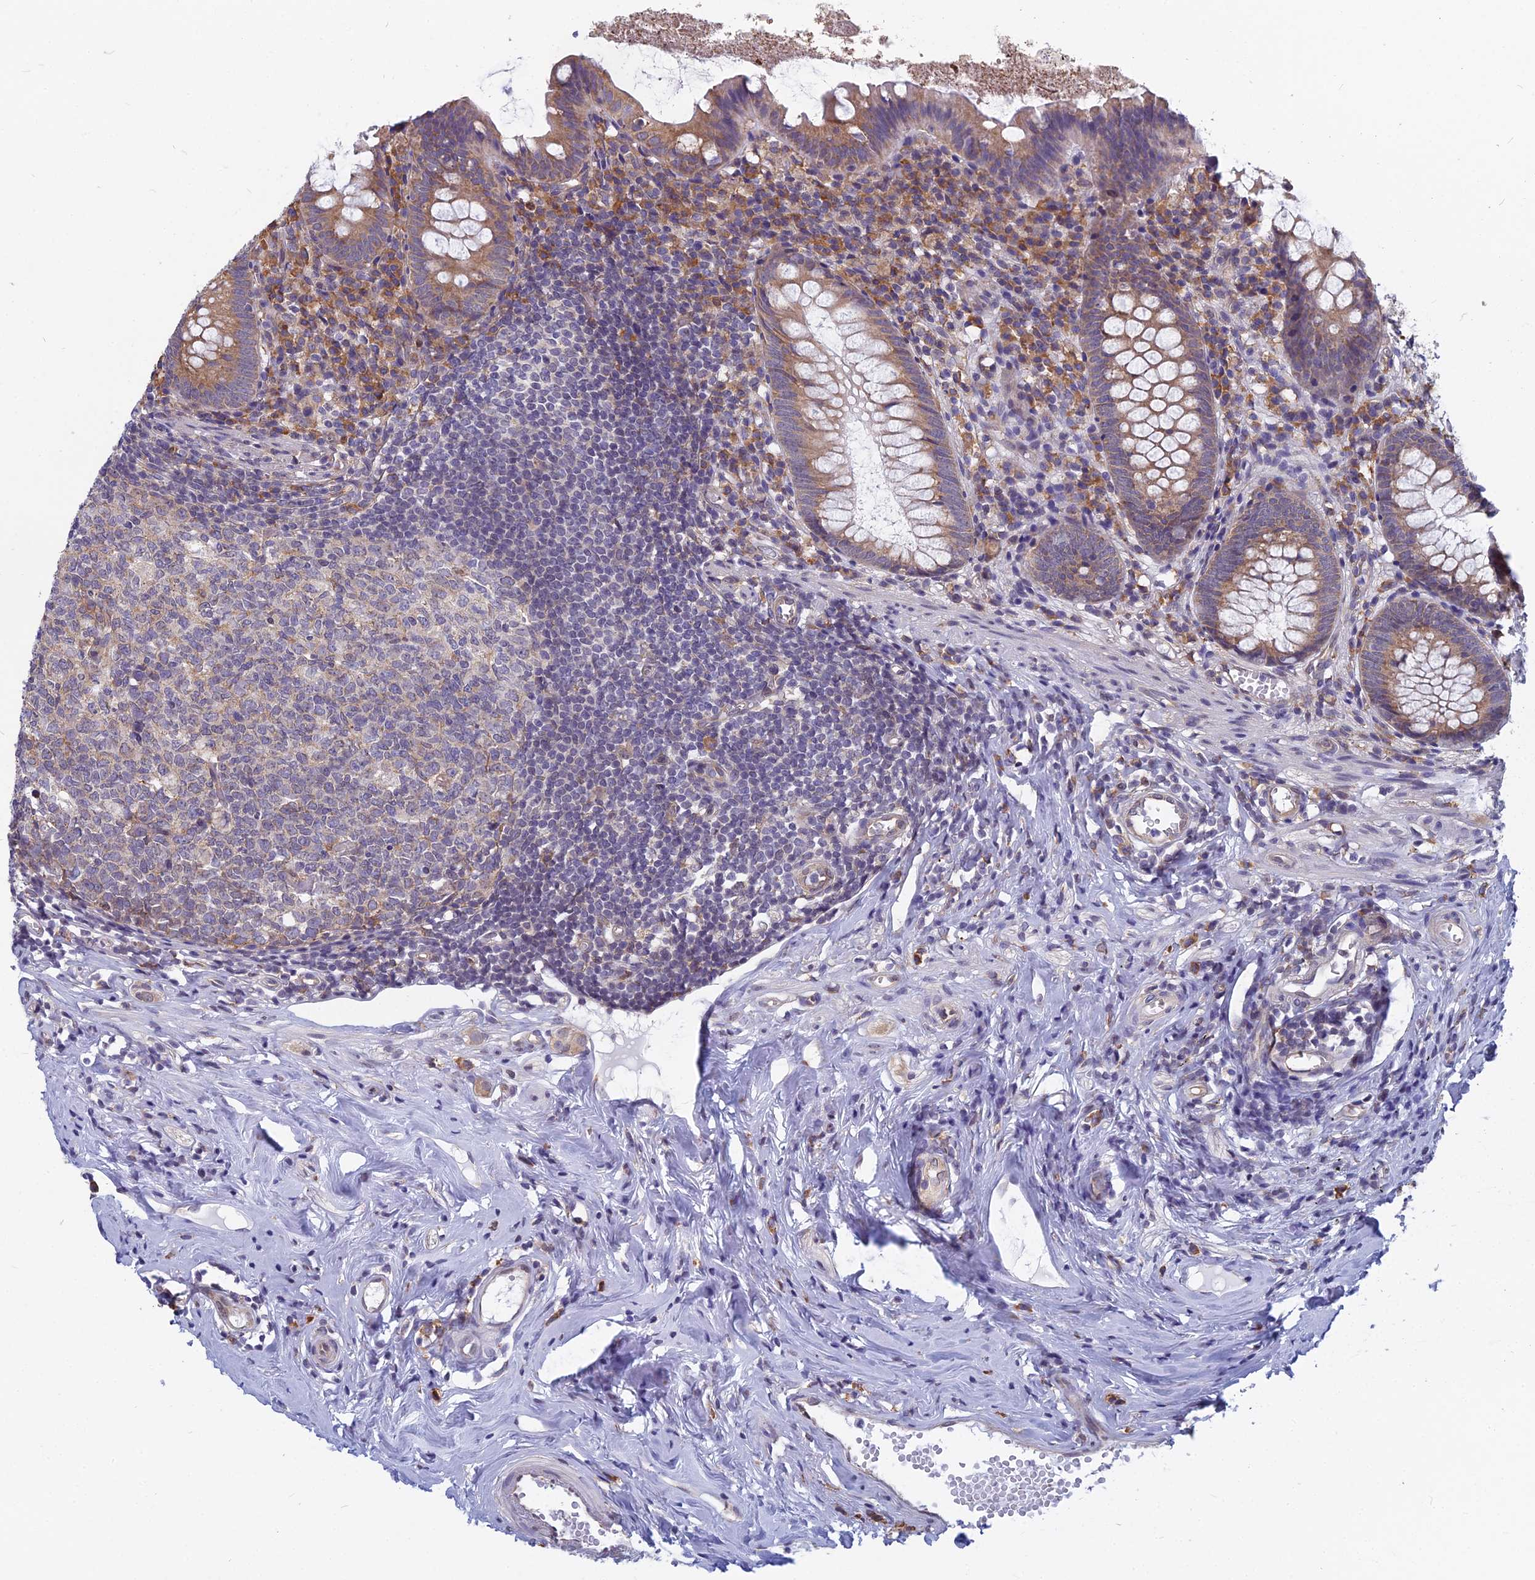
{"staining": {"intensity": "moderate", "quantity": ">75%", "location": "cytoplasmic/membranous"}, "tissue": "appendix", "cell_type": "Glandular cells", "image_type": "normal", "snomed": [{"axis": "morphology", "description": "Normal tissue, NOS"}, {"axis": "topography", "description": "Appendix"}], "caption": "Immunohistochemistry (DAB) staining of unremarkable appendix exhibits moderate cytoplasmic/membranous protein staining in about >75% of glandular cells.", "gene": "KIAA1143", "patient": {"sex": "female", "age": 51}}